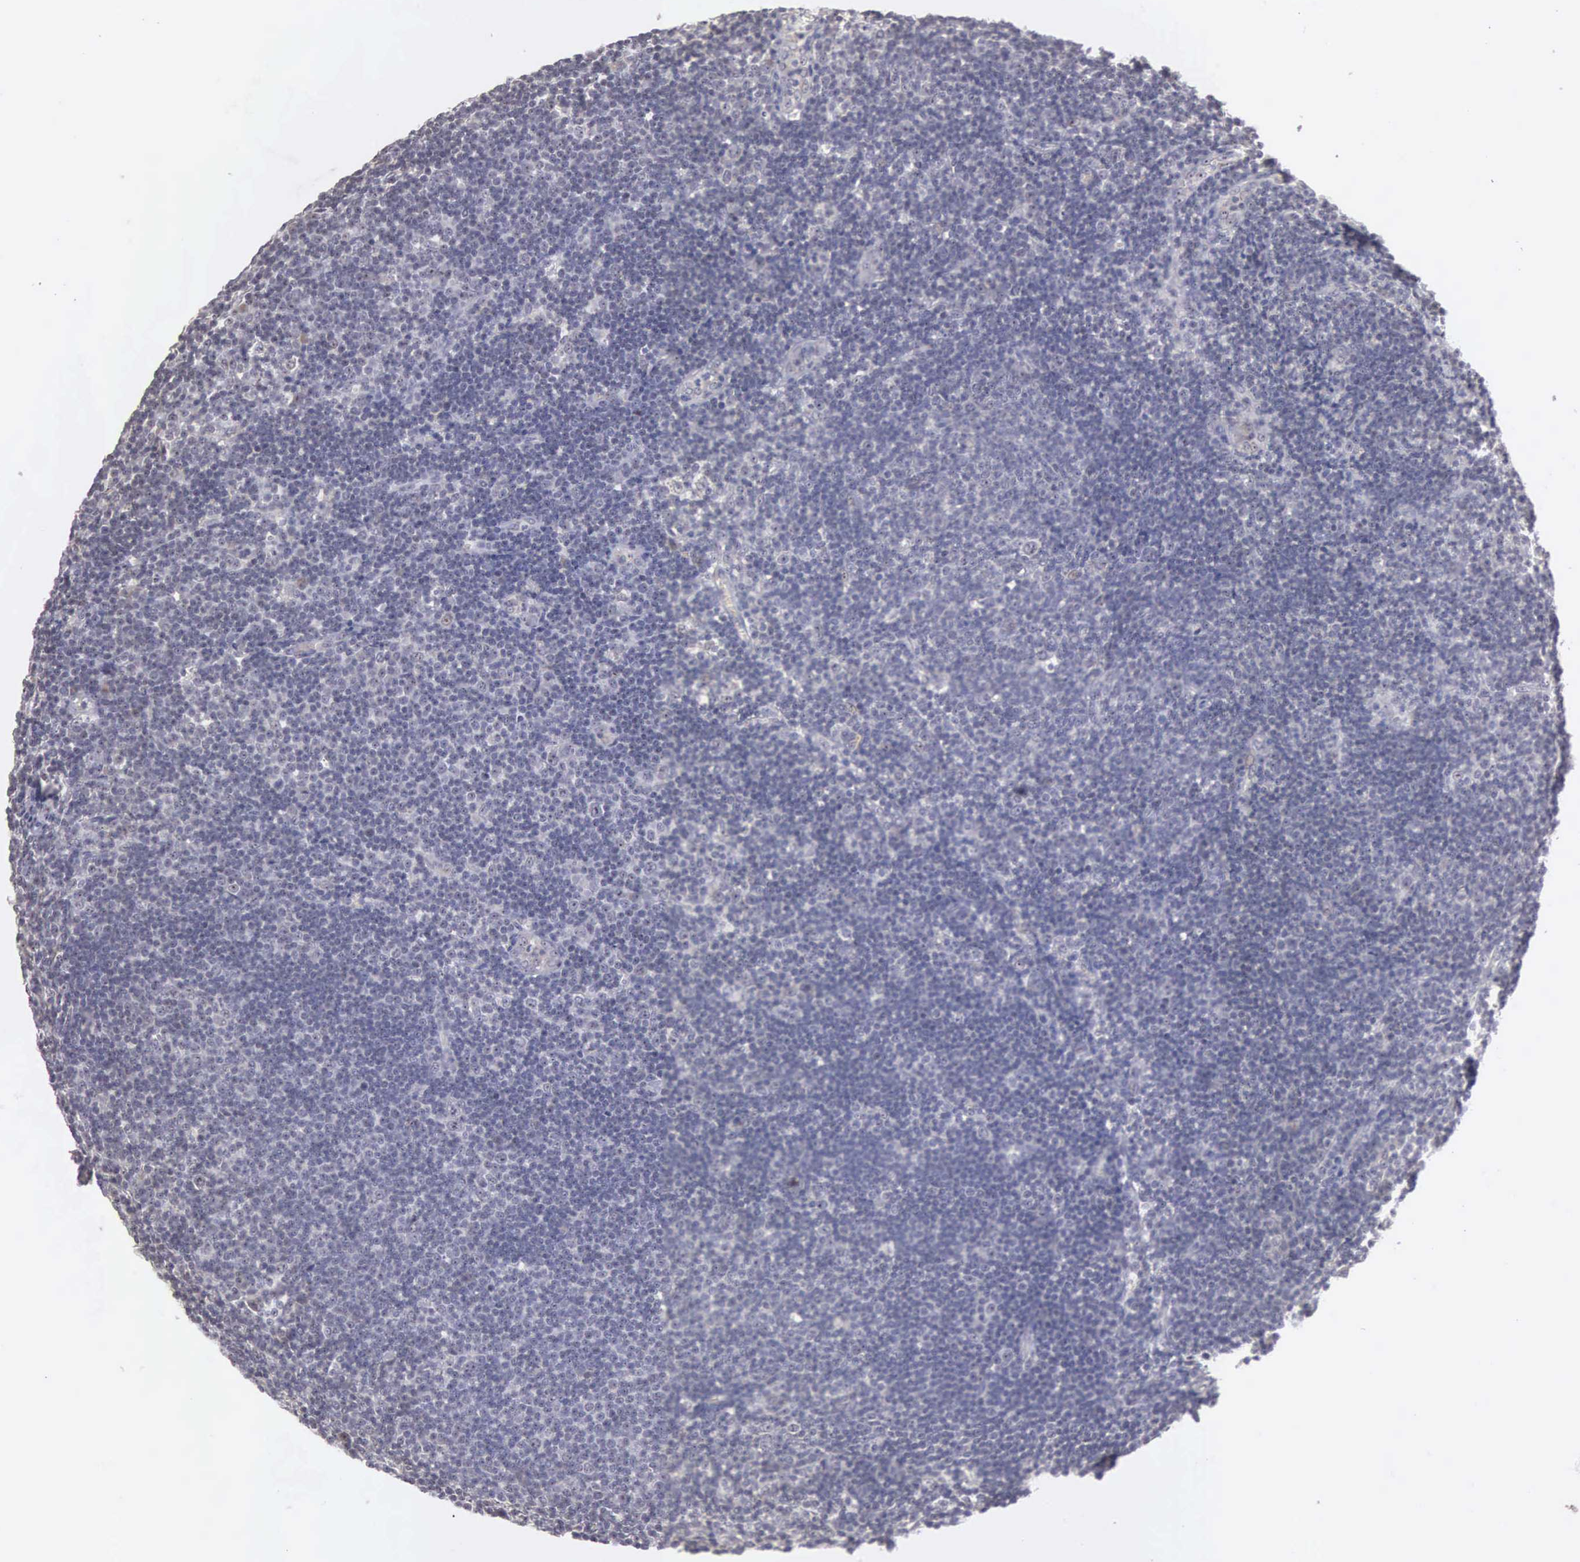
{"staining": {"intensity": "negative", "quantity": "none", "location": "none"}, "tissue": "lymphoma", "cell_type": "Tumor cells", "image_type": "cancer", "snomed": [{"axis": "morphology", "description": "Malignant lymphoma, non-Hodgkin's type, Low grade"}, {"axis": "topography", "description": "Lymph node"}], "caption": "Immunohistochemistry of lymphoma shows no expression in tumor cells. (DAB (3,3'-diaminobenzidine) immunohistochemistry (IHC), high magnification).", "gene": "AMN", "patient": {"sex": "male", "age": 49}}